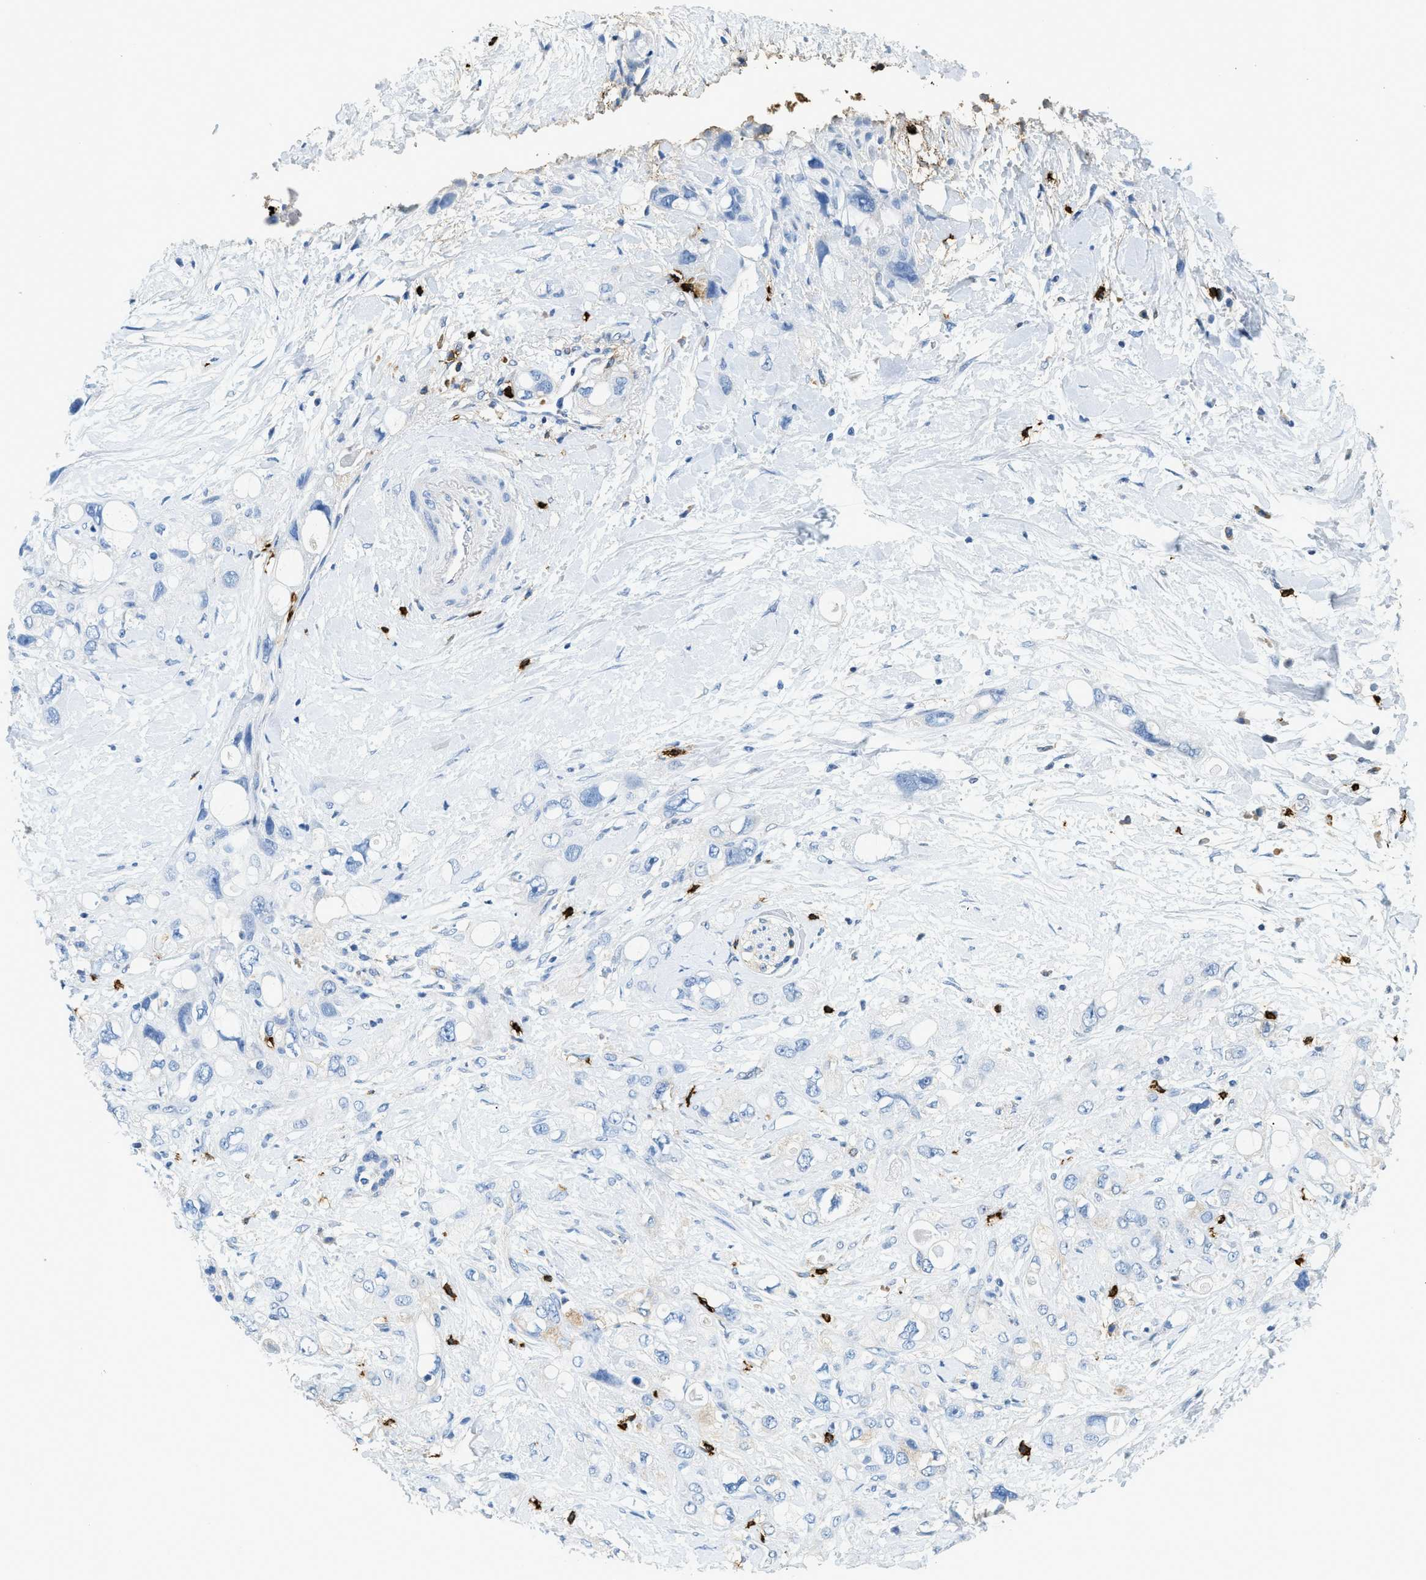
{"staining": {"intensity": "negative", "quantity": "none", "location": "none"}, "tissue": "pancreatic cancer", "cell_type": "Tumor cells", "image_type": "cancer", "snomed": [{"axis": "morphology", "description": "Adenocarcinoma, NOS"}, {"axis": "topography", "description": "Pancreas"}], "caption": "Immunohistochemistry histopathology image of neoplastic tissue: human pancreatic adenocarcinoma stained with DAB (3,3'-diaminobenzidine) demonstrates no significant protein positivity in tumor cells.", "gene": "TPSAB1", "patient": {"sex": "female", "age": 56}}